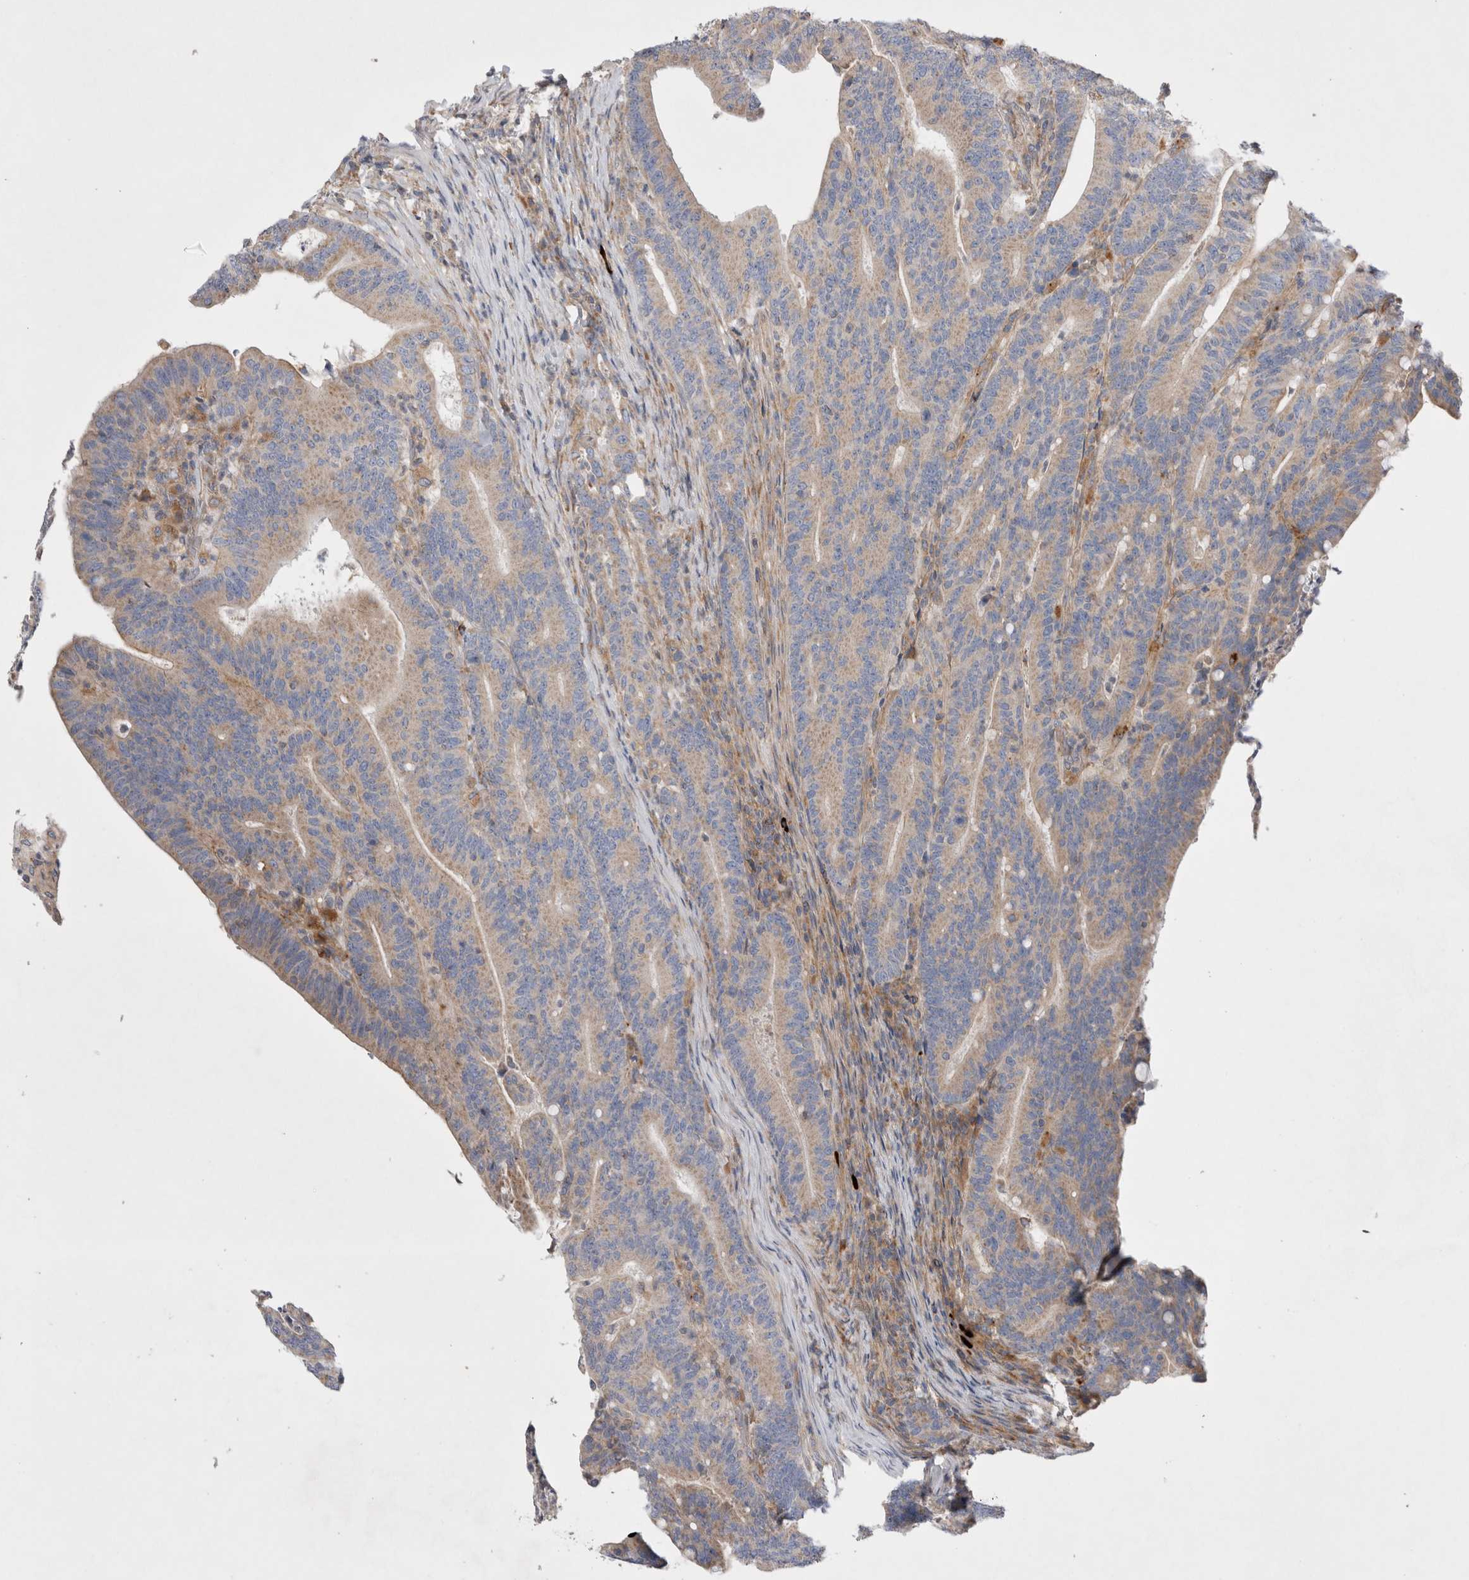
{"staining": {"intensity": "weak", "quantity": ">75%", "location": "cytoplasmic/membranous"}, "tissue": "colorectal cancer", "cell_type": "Tumor cells", "image_type": "cancer", "snomed": [{"axis": "morphology", "description": "Adenocarcinoma, NOS"}, {"axis": "topography", "description": "Colon"}], "caption": "Protein analysis of colorectal cancer tissue shows weak cytoplasmic/membranous staining in about >75% of tumor cells.", "gene": "TBC1D16", "patient": {"sex": "female", "age": 66}}